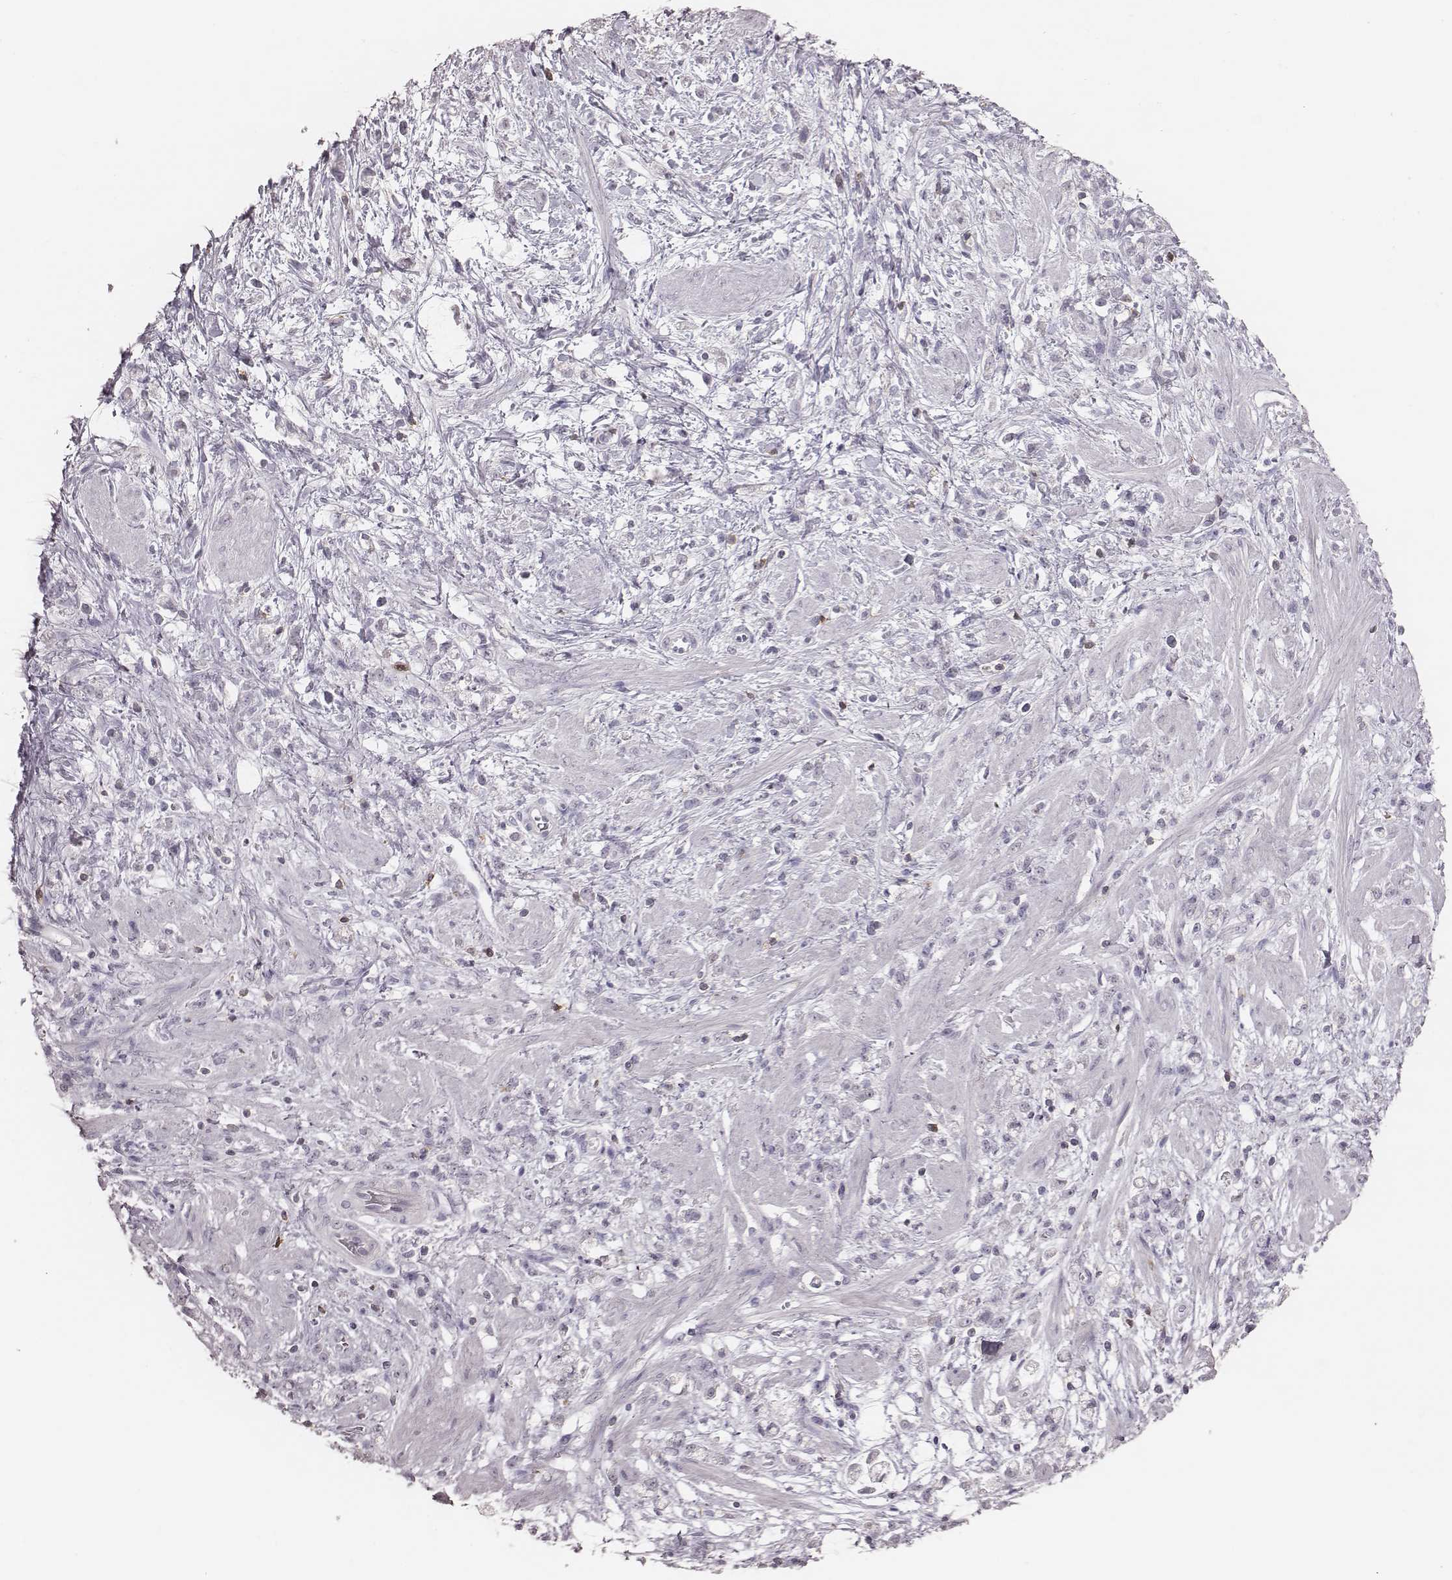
{"staining": {"intensity": "negative", "quantity": "none", "location": "none"}, "tissue": "stomach cancer", "cell_type": "Tumor cells", "image_type": "cancer", "snomed": [{"axis": "morphology", "description": "Adenocarcinoma, NOS"}, {"axis": "topography", "description": "Stomach"}], "caption": "This is a micrograph of immunohistochemistry (IHC) staining of adenocarcinoma (stomach), which shows no expression in tumor cells. (DAB IHC, high magnification).", "gene": "PDCD1", "patient": {"sex": "female", "age": 60}}